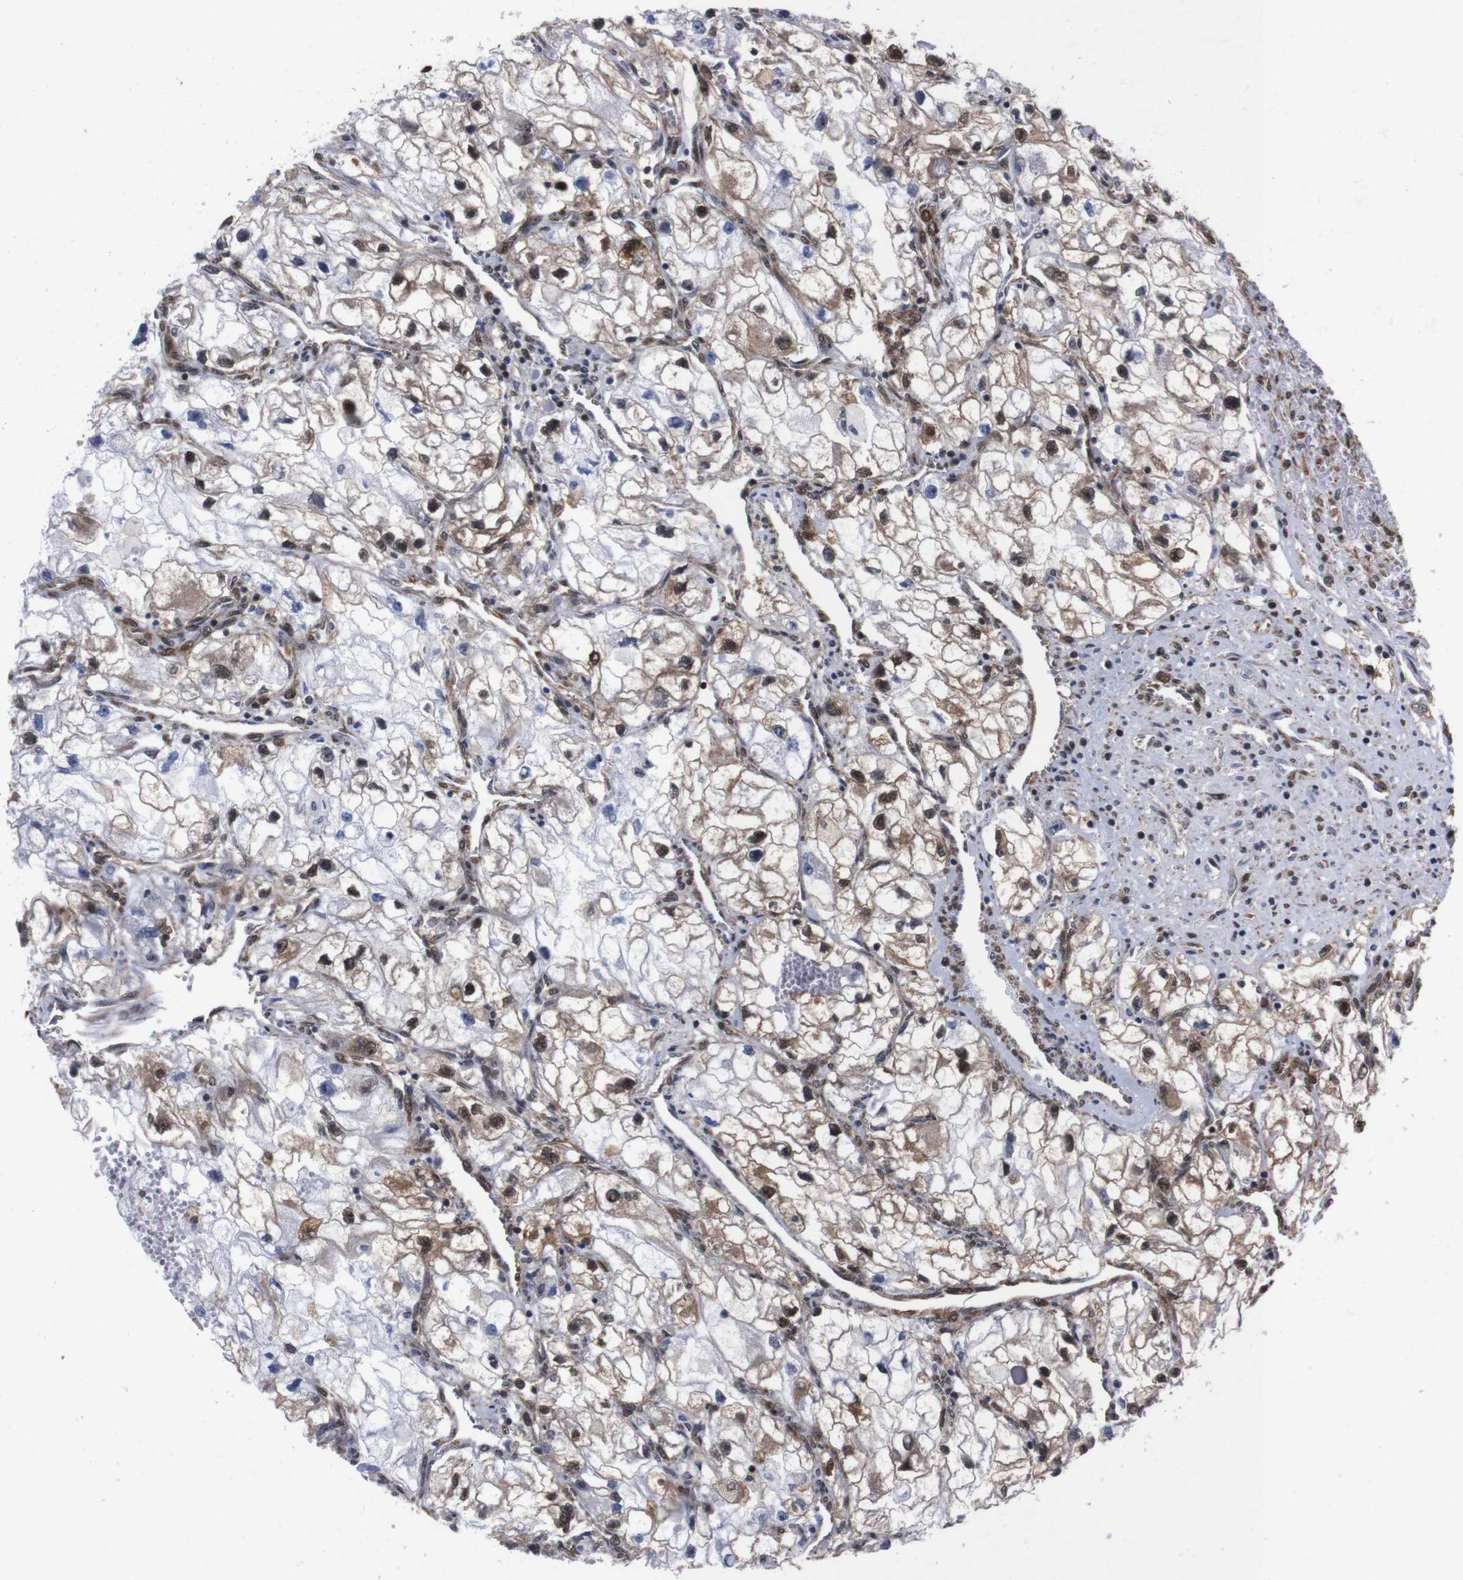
{"staining": {"intensity": "moderate", "quantity": ">75%", "location": "cytoplasmic/membranous,nuclear"}, "tissue": "renal cancer", "cell_type": "Tumor cells", "image_type": "cancer", "snomed": [{"axis": "morphology", "description": "Adenocarcinoma, NOS"}, {"axis": "topography", "description": "Kidney"}], "caption": "Immunohistochemistry of human renal adenocarcinoma shows medium levels of moderate cytoplasmic/membranous and nuclear staining in about >75% of tumor cells.", "gene": "UBQLN2", "patient": {"sex": "female", "age": 70}}